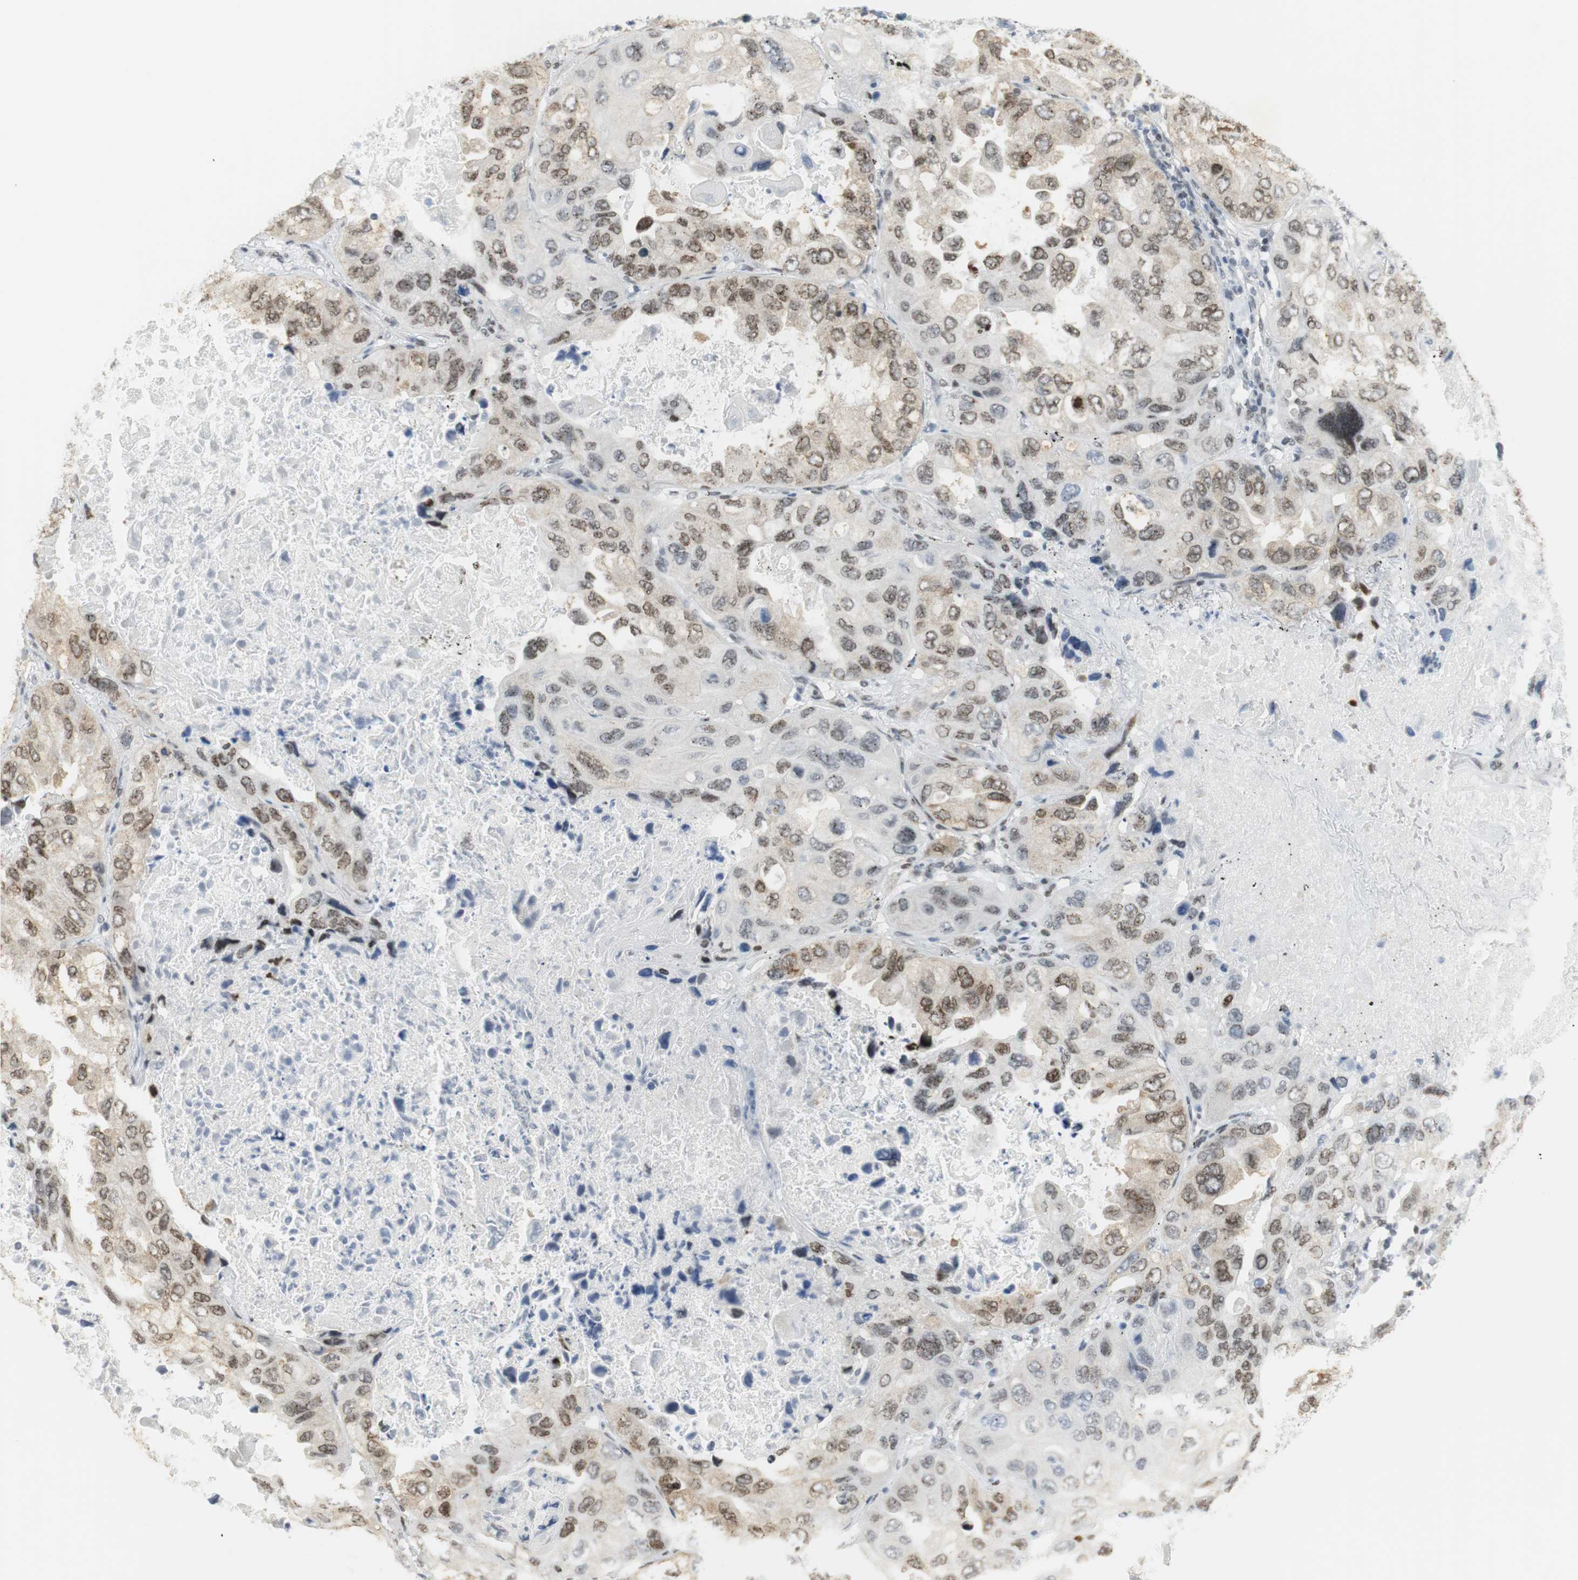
{"staining": {"intensity": "moderate", "quantity": "25%-75%", "location": "nuclear"}, "tissue": "lung cancer", "cell_type": "Tumor cells", "image_type": "cancer", "snomed": [{"axis": "morphology", "description": "Squamous cell carcinoma, NOS"}, {"axis": "topography", "description": "Lung"}], "caption": "Approximately 25%-75% of tumor cells in human lung cancer display moderate nuclear protein expression as visualized by brown immunohistochemical staining.", "gene": "BMI1", "patient": {"sex": "female", "age": 73}}